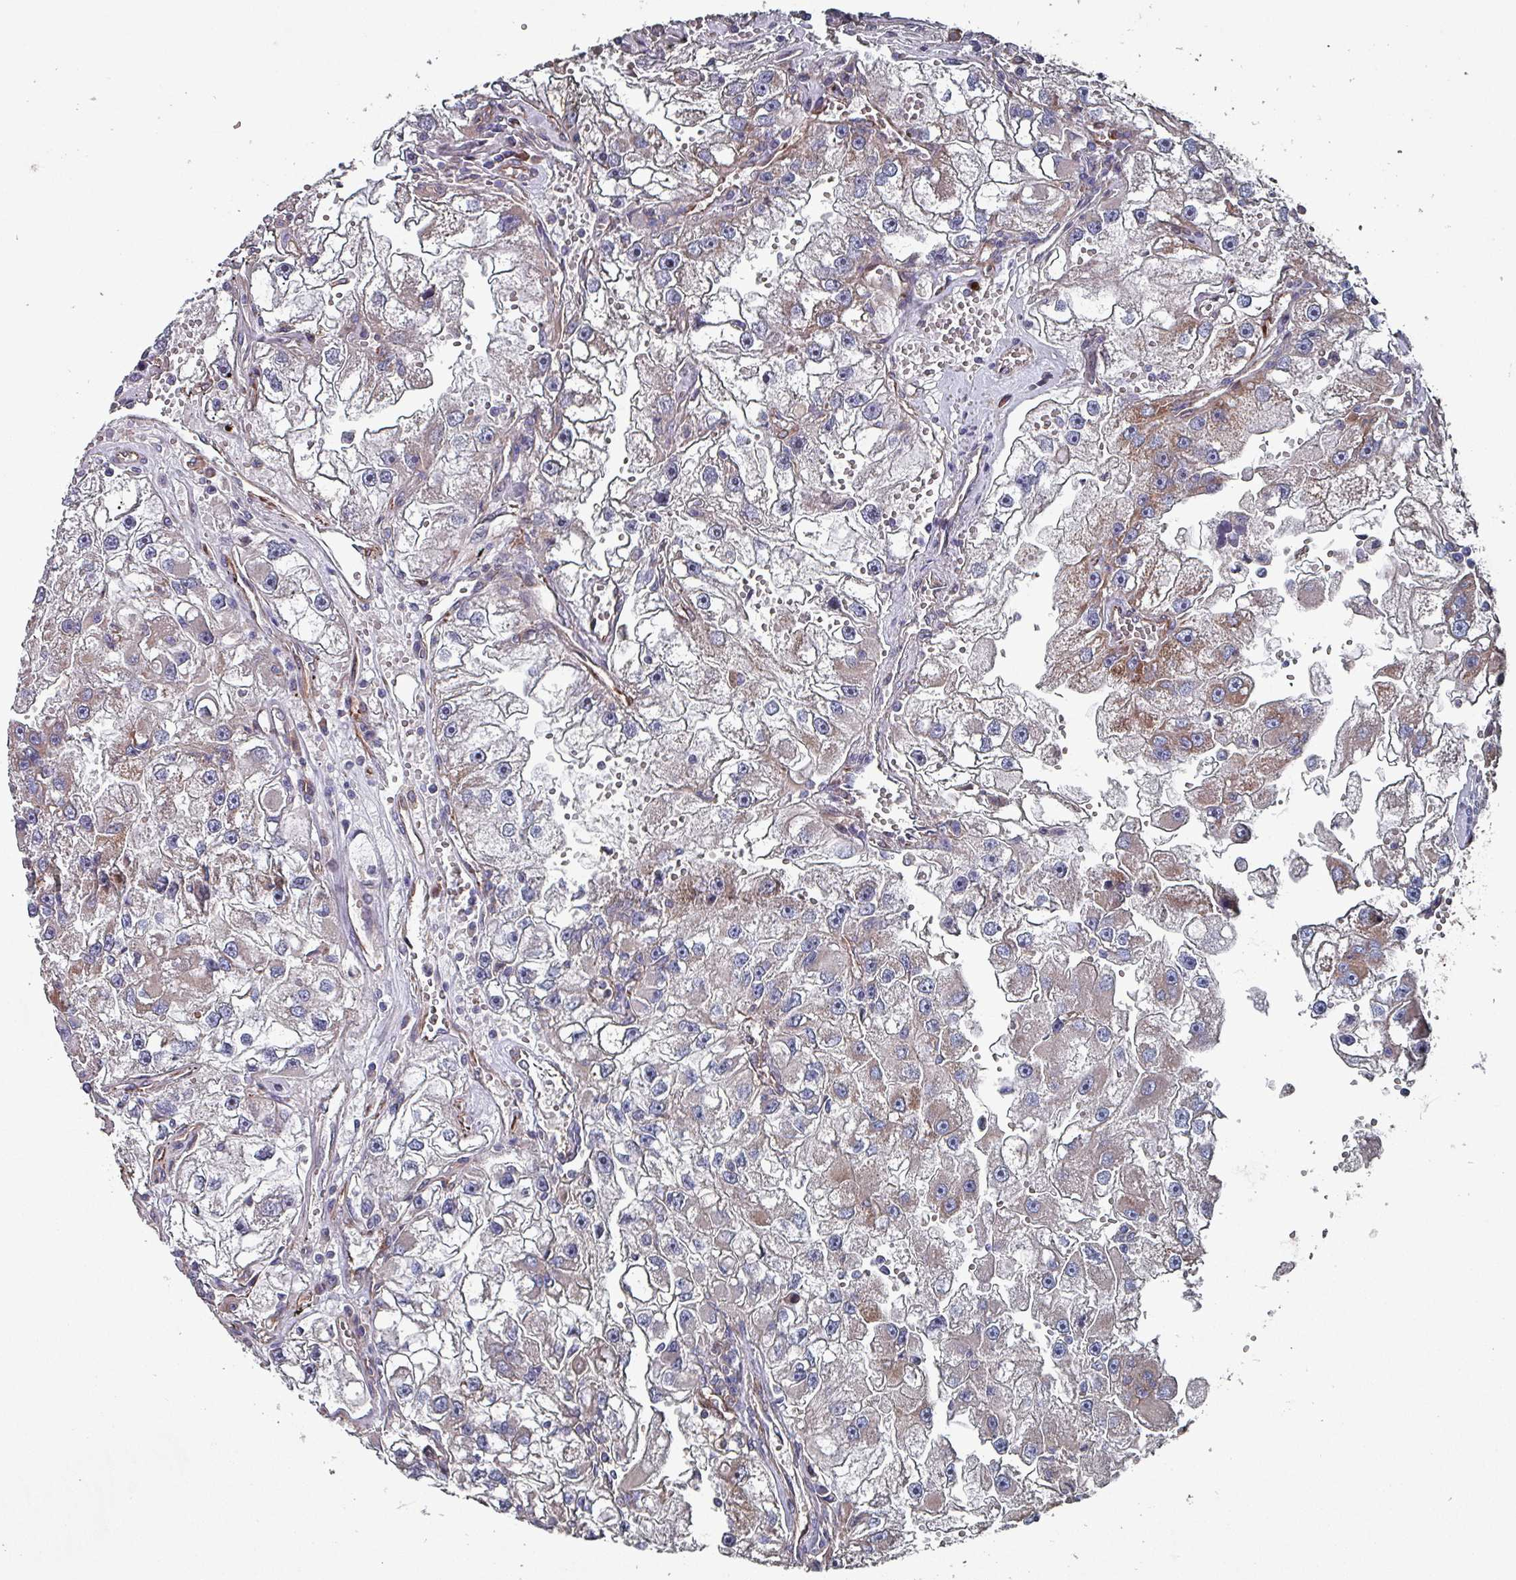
{"staining": {"intensity": "moderate", "quantity": "<25%", "location": "cytoplasmic/membranous"}, "tissue": "renal cancer", "cell_type": "Tumor cells", "image_type": "cancer", "snomed": [{"axis": "morphology", "description": "Adenocarcinoma, NOS"}, {"axis": "topography", "description": "Kidney"}], "caption": "IHC (DAB (3,3'-diaminobenzidine)) staining of human adenocarcinoma (renal) shows moderate cytoplasmic/membranous protein expression in approximately <25% of tumor cells. The staining was performed using DAB, with brown indicating positive protein expression. Nuclei are stained blue with hematoxylin.", "gene": "ANO10", "patient": {"sex": "male", "age": 63}}